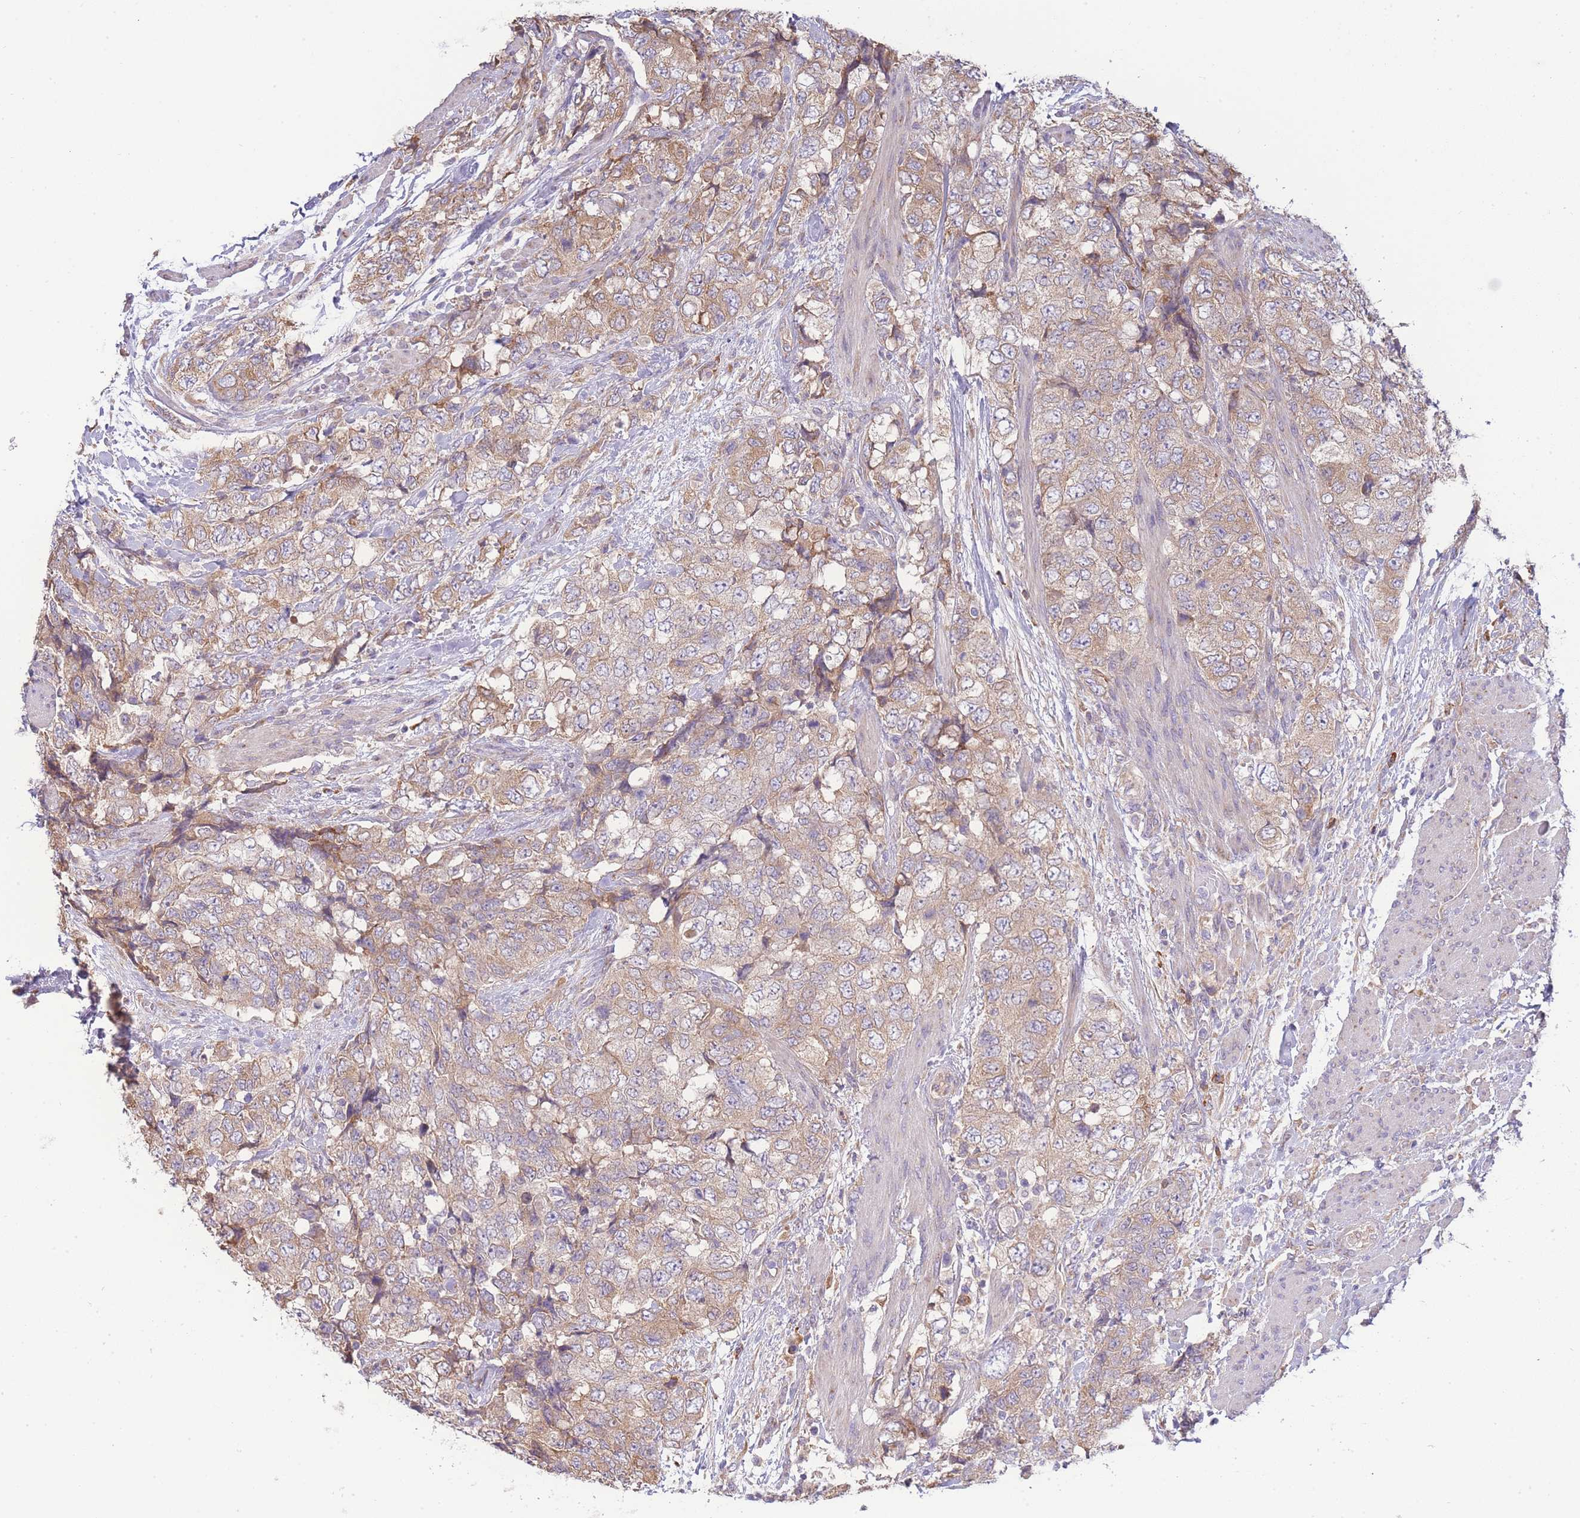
{"staining": {"intensity": "moderate", "quantity": ">75%", "location": "cytoplasmic/membranous"}, "tissue": "urothelial cancer", "cell_type": "Tumor cells", "image_type": "cancer", "snomed": [{"axis": "morphology", "description": "Urothelial carcinoma, High grade"}, {"axis": "topography", "description": "Urinary bladder"}], "caption": "DAB (3,3'-diaminobenzidine) immunohistochemical staining of human high-grade urothelial carcinoma demonstrates moderate cytoplasmic/membranous protein staining in about >75% of tumor cells.", "gene": "BEX1", "patient": {"sex": "female", "age": 78}}